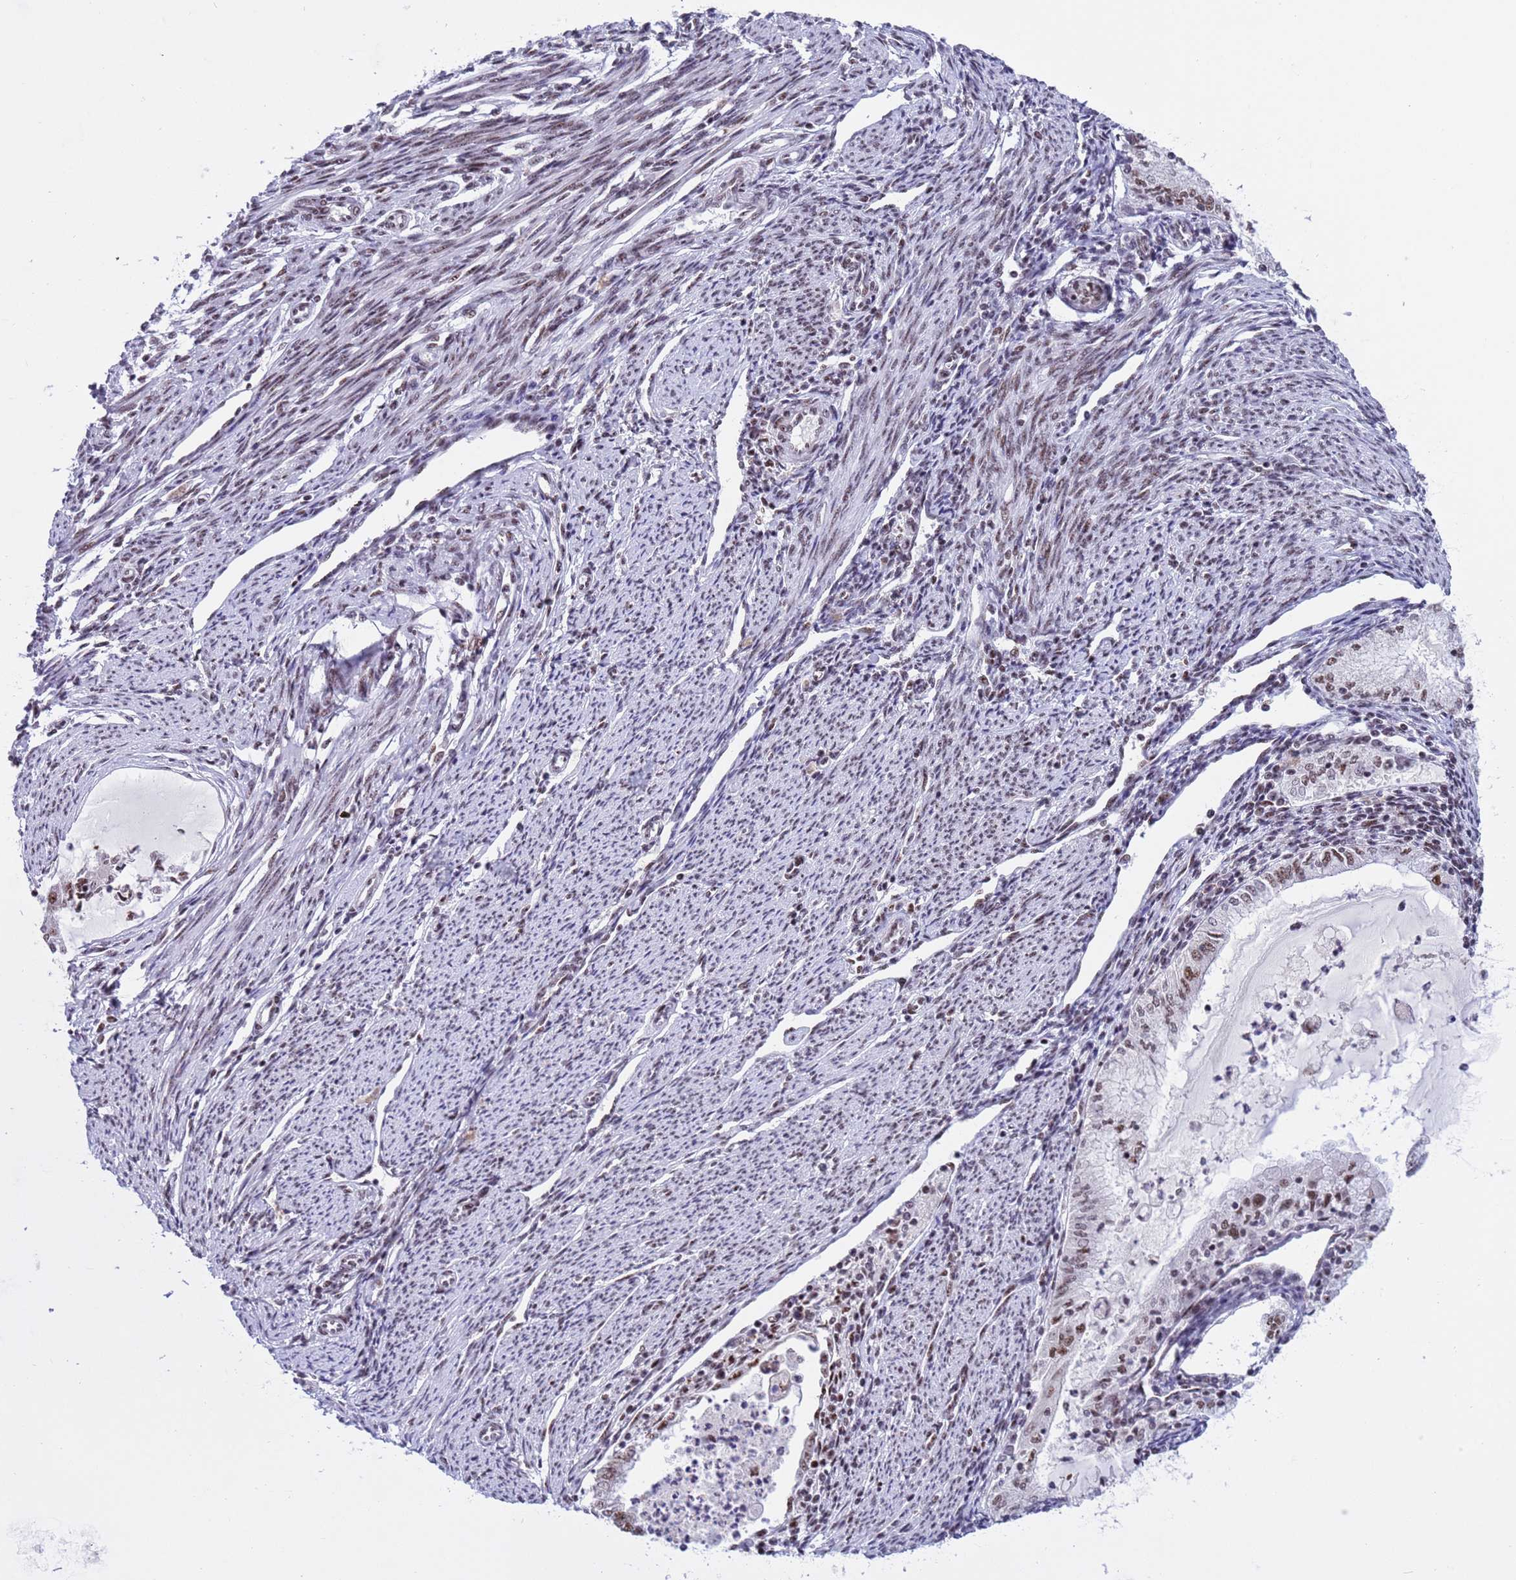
{"staining": {"intensity": "strong", "quantity": ">75%", "location": "nuclear"}, "tissue": "endometrial cancer", "cell_type": "Tumor cells", "image_type": "cancer", "snomed": [{"axis": "morphology", "description": "Adenocarcinoma, NOS"}, {"axis": "topography", "description": "Endometrium"}], "caption": "Immunohistochemical staining of human endometrial cancer (adenocarcinoma) exhibits high levels of strong nuclear protein staining in about >75% of tumor cells.", "gene": "THOC2", "patient": {"sex": "female", "age": 79}}